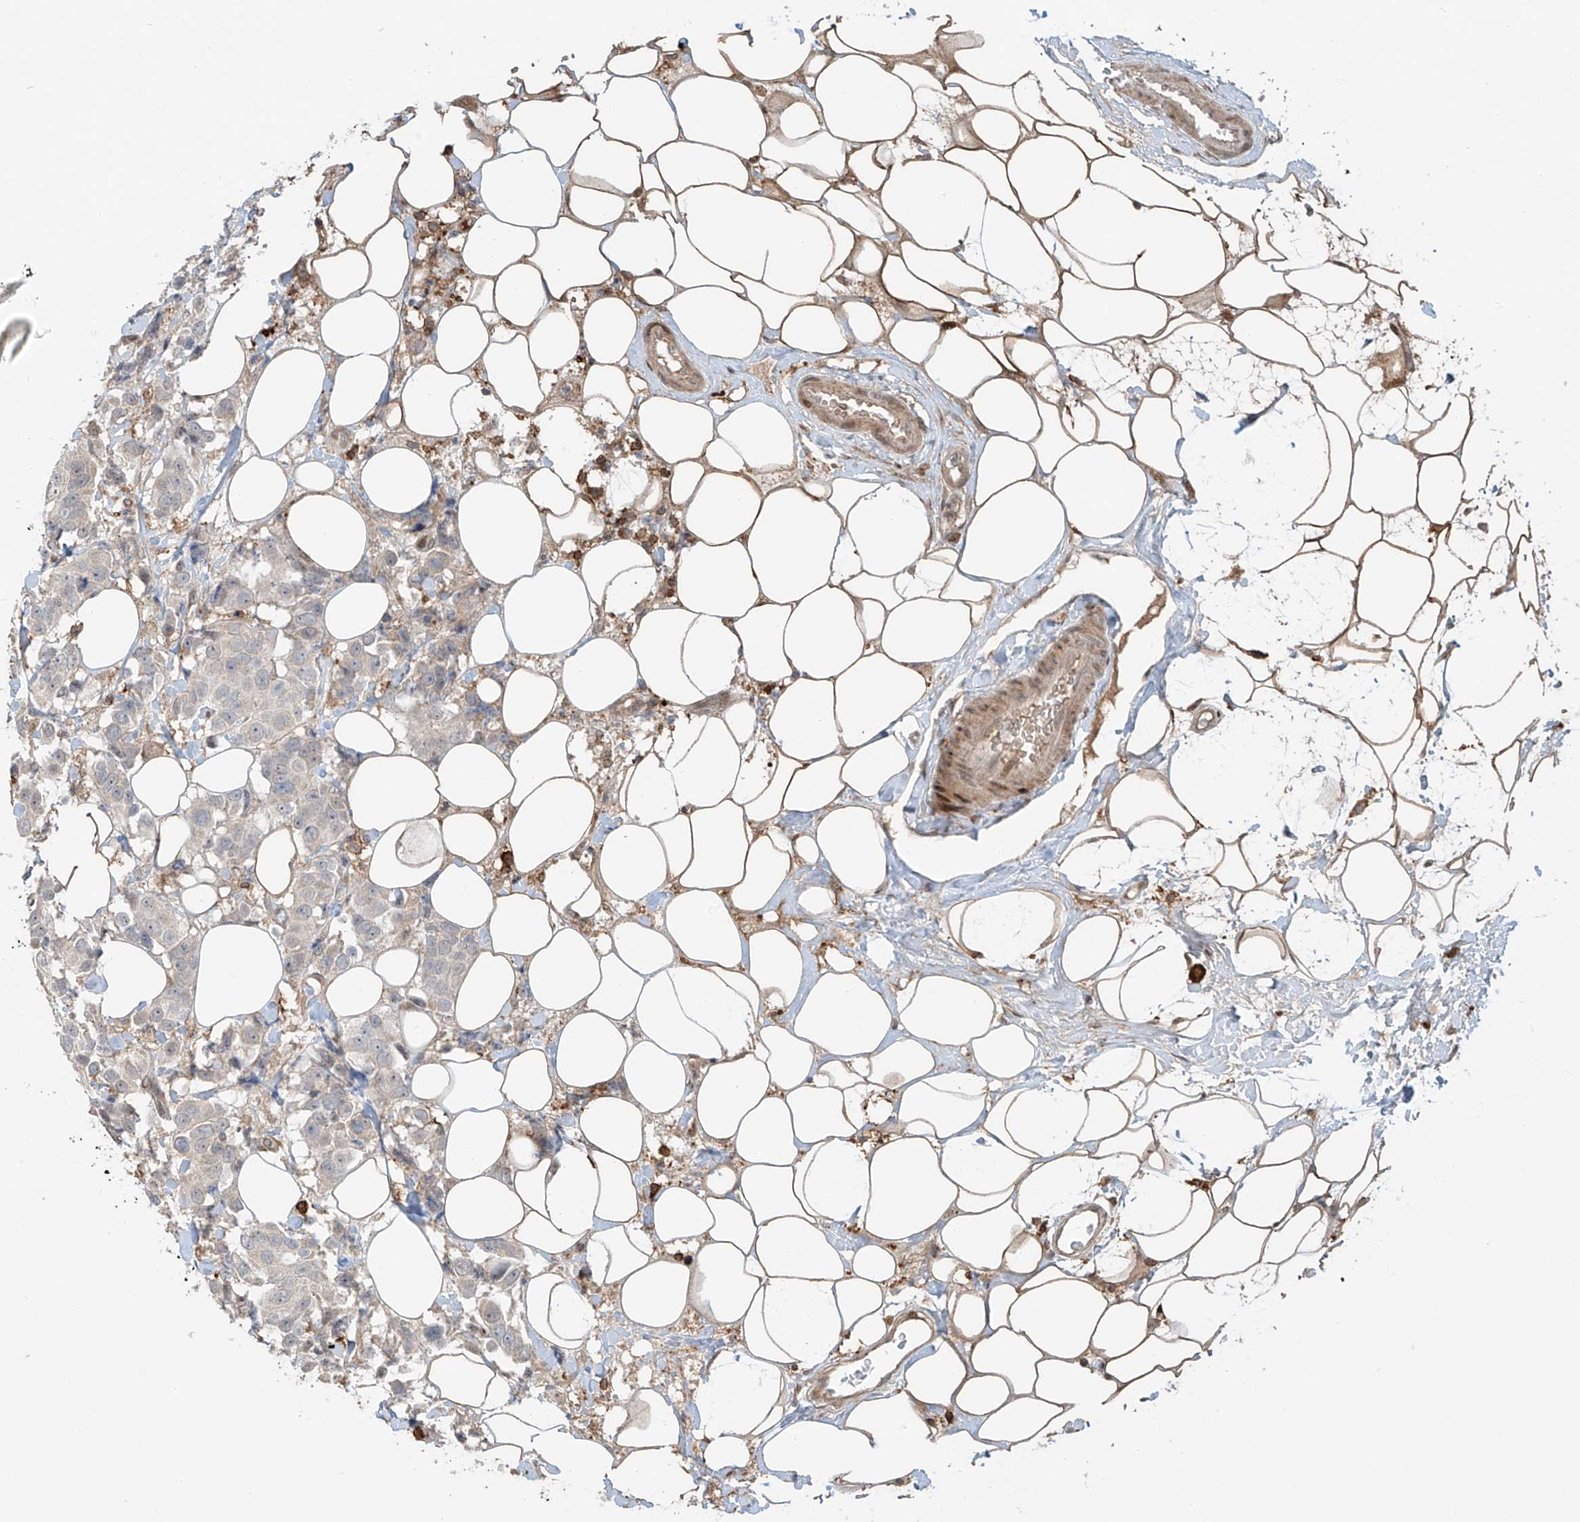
{"staining": {"intensity": "negative", "quantity": "none", "location": "none"}, "tissue": "breast cancer", "cell_type": "Tumor cells", "image_type": "cancer", "snomed": [{"axis": "morphology", "description": "Normal tissue, NOS"}, {"axis": "morphology", "description": "Duct carcinoma"}, {"axis": "topography", "description": "Breast"}], "caption": "Immunohistochemistry photomicrograph of human intraductal carcinoma (breast) stained for a protein (brown), which shows no positivity in tumor cells.", "gene": "CEP162", "patient": {"sex": "female", "age": 39}}